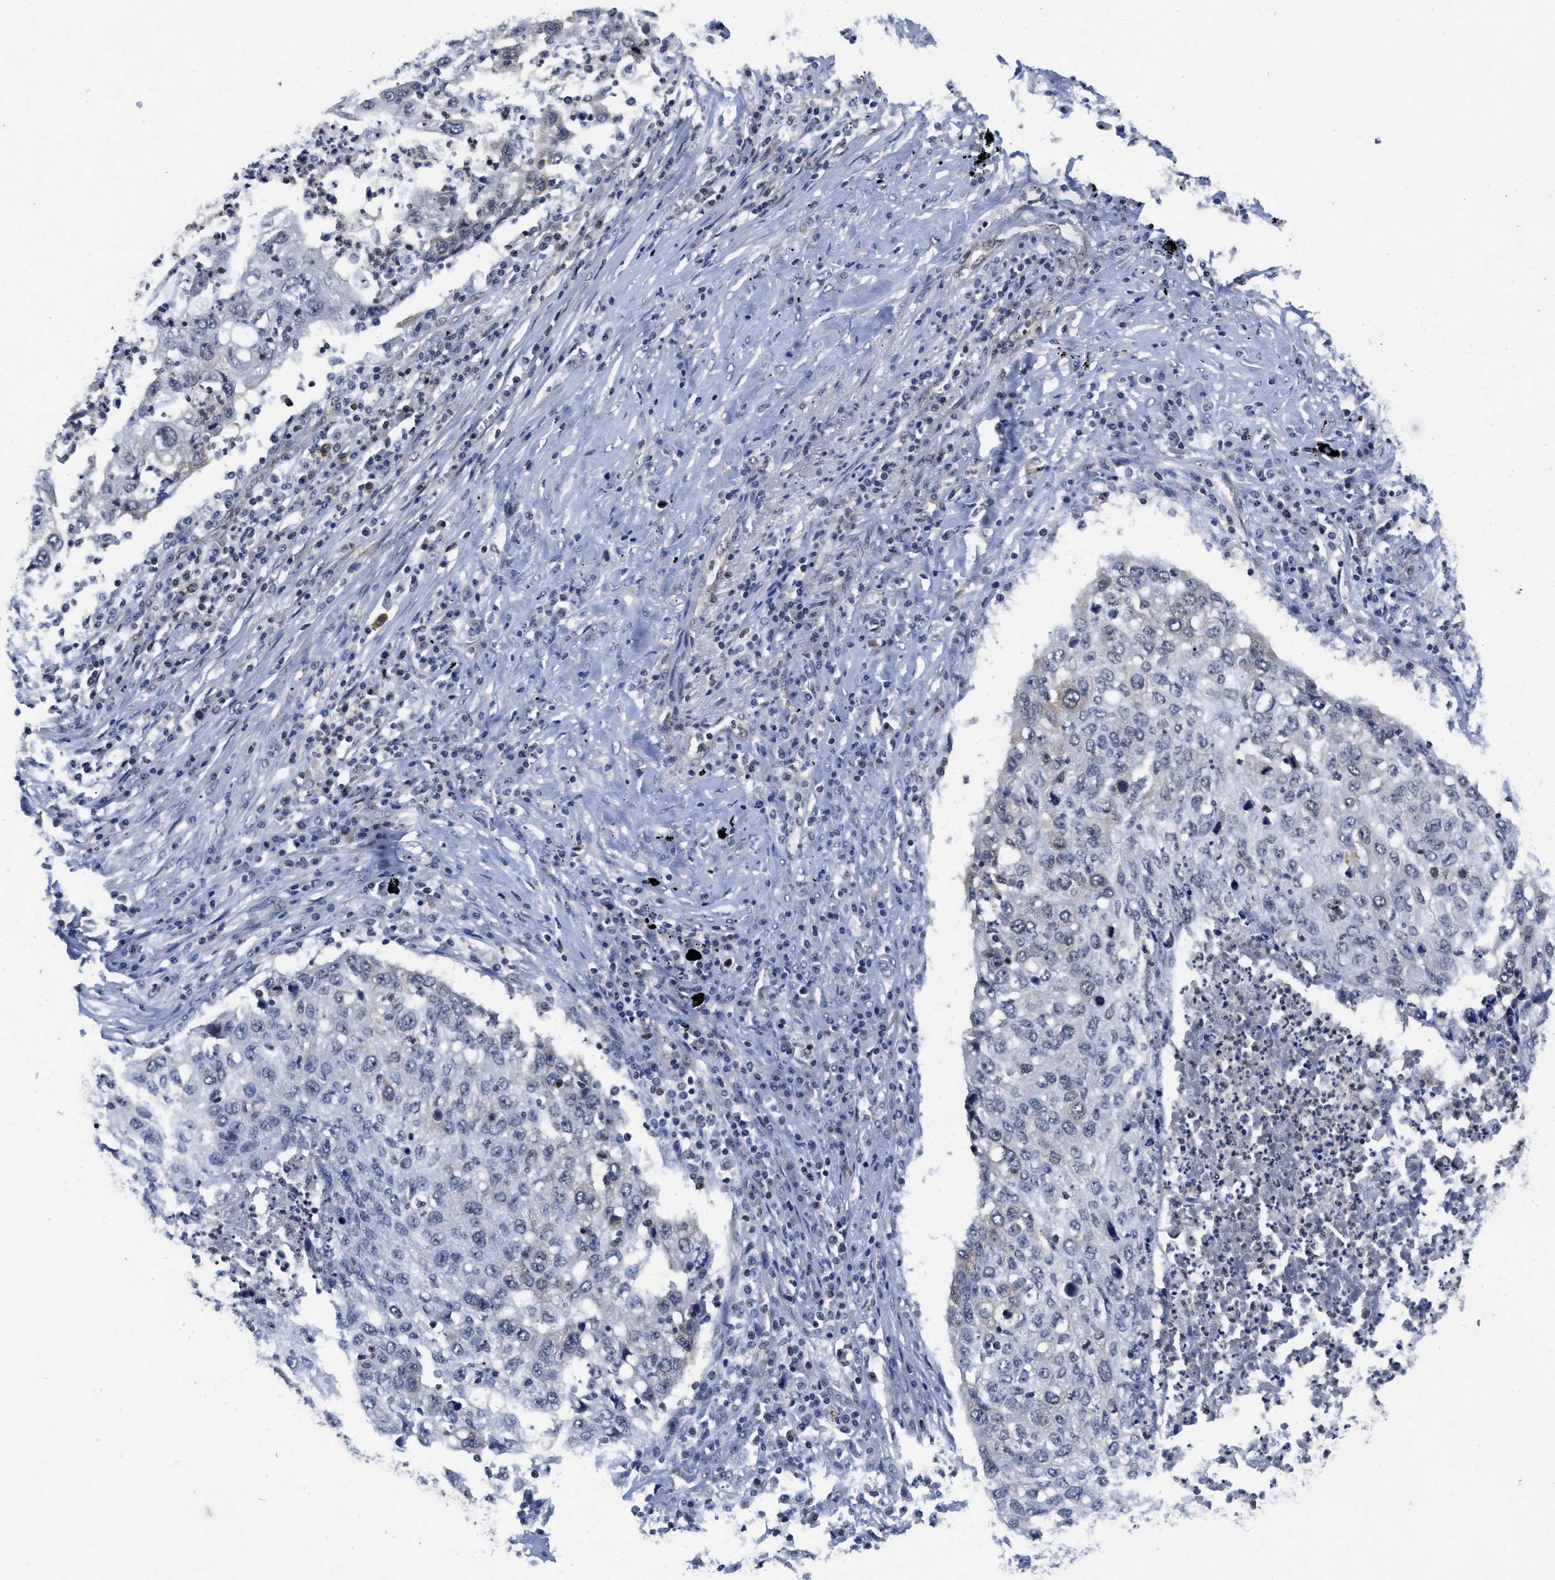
{"staining": {"intensity": "negative", "quantity": "none", "location": "none"}, "tissue": "lung cancer", "cell_type": "Tumor cells", "image_type": "cancer", "snomed": [{"axis": "morphology", "description": "Squamous cell carcinoma, NOS"}, {"axis": "topography", "description": "Lung"}], "caption": "Lung squamous cell carcinoma was stained to show a protein in brown. There is no significant positivity in tumor cells. Brightfield microscopy of immunohistochemistry (IHC) stained with DAB (brown) and hematoxylin (blue), captured at high magnification.", "gene": "HIF1A", "patient": {"sex": "female", "age": 63}}